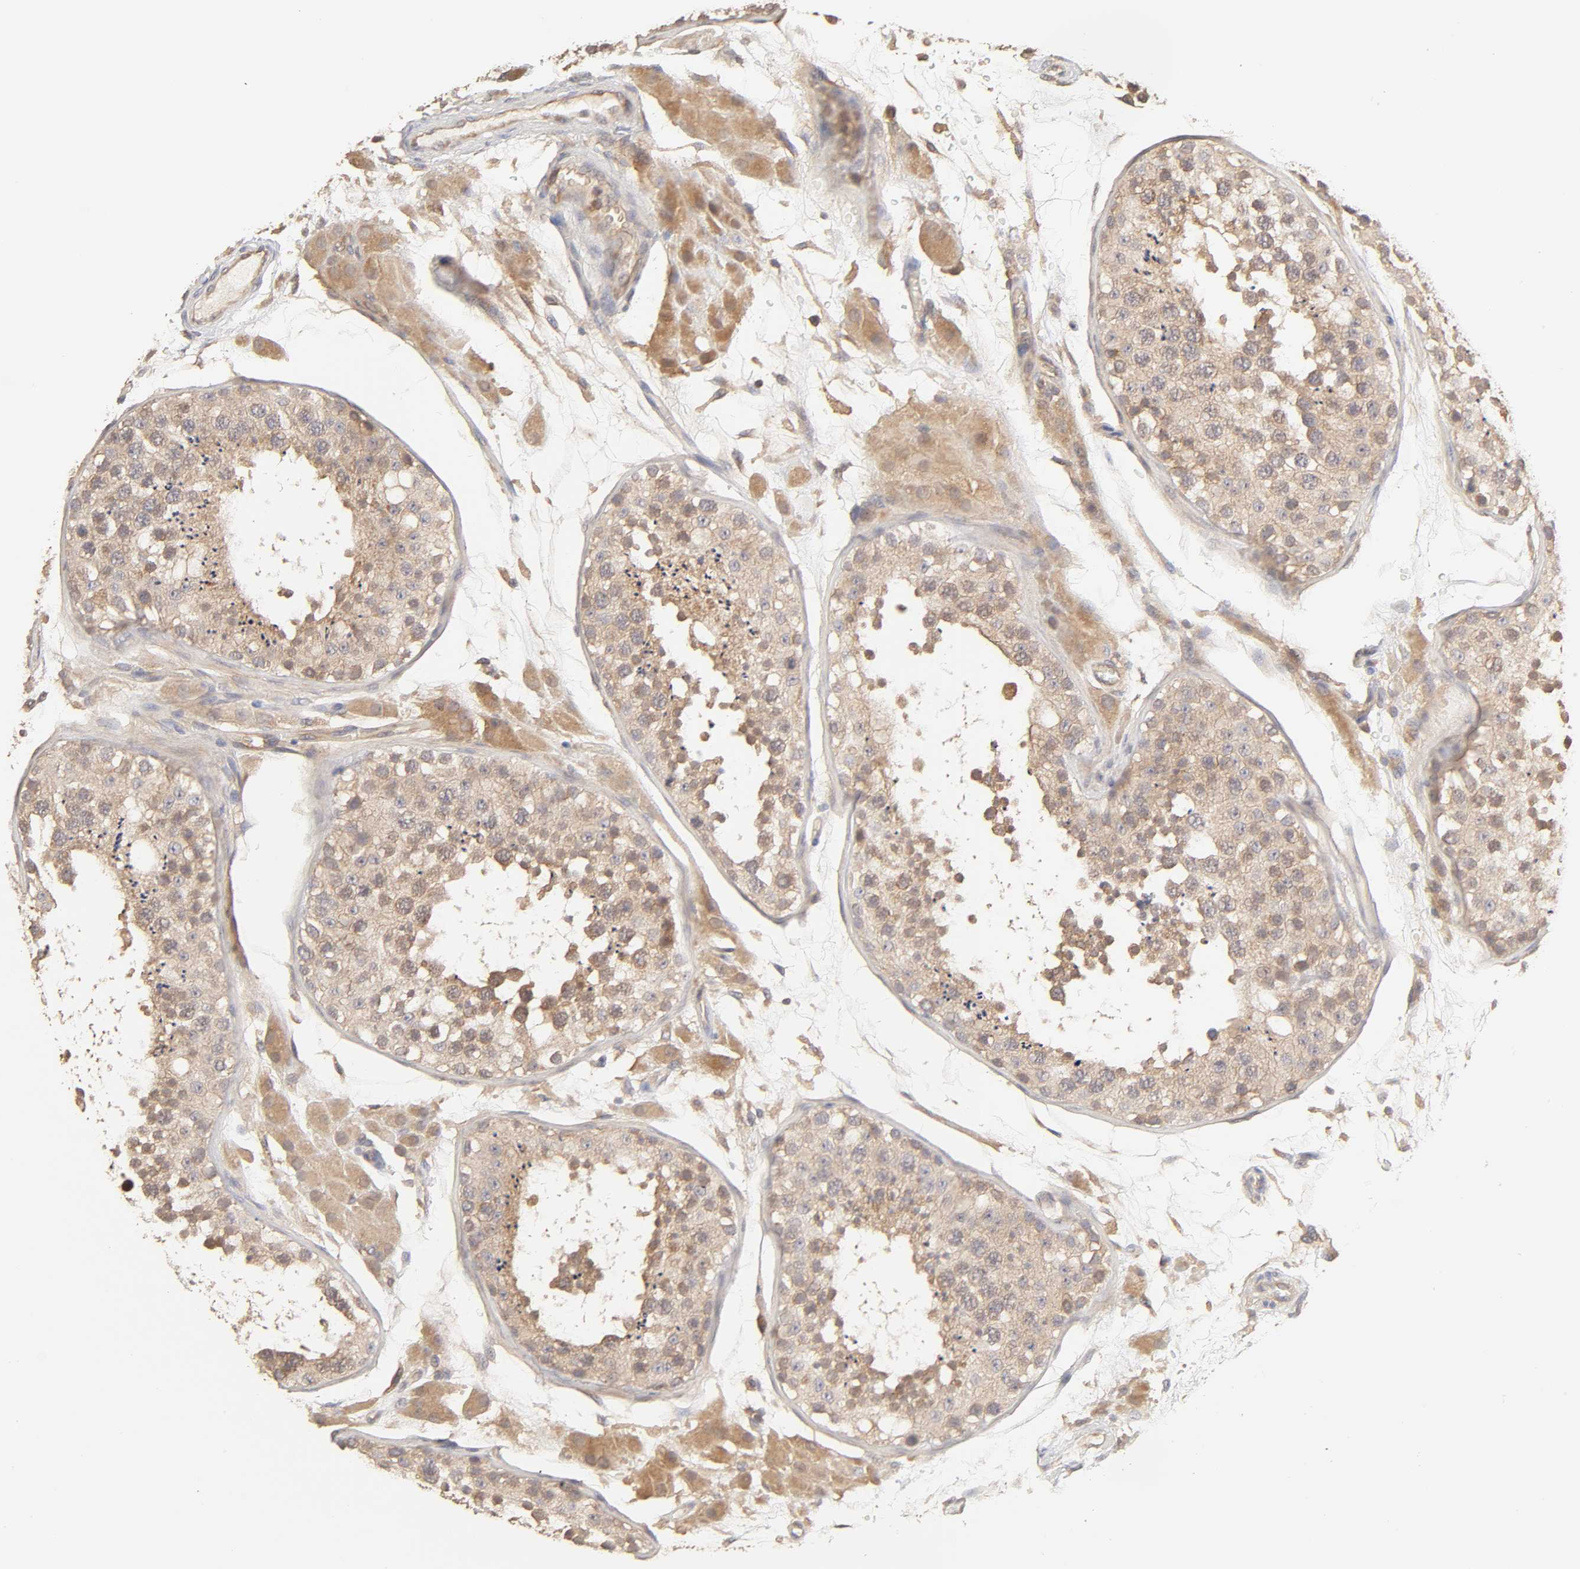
{"staining": {"intensity": "weak", "quantity": ">75%", "location": "cytoplasmic/membranous"}, "tissue": "testis", "cell_type": "Cells in seminiferous ducts", "image_type": "normal", "snomed": [{"axis": "morphology", "description": "Normal tissue, NOS"}, {"axis": "topography", "description": "Testis"}], "caption": "IHC image of unremarkable testis stained for a protein (brown), which shows low levels of weak cytoplasmic/membranous expression in about >75% of cells in seminiferous ducts.", "gene": "AP1G2", "patient": {"sex": "male", "age": 26}}